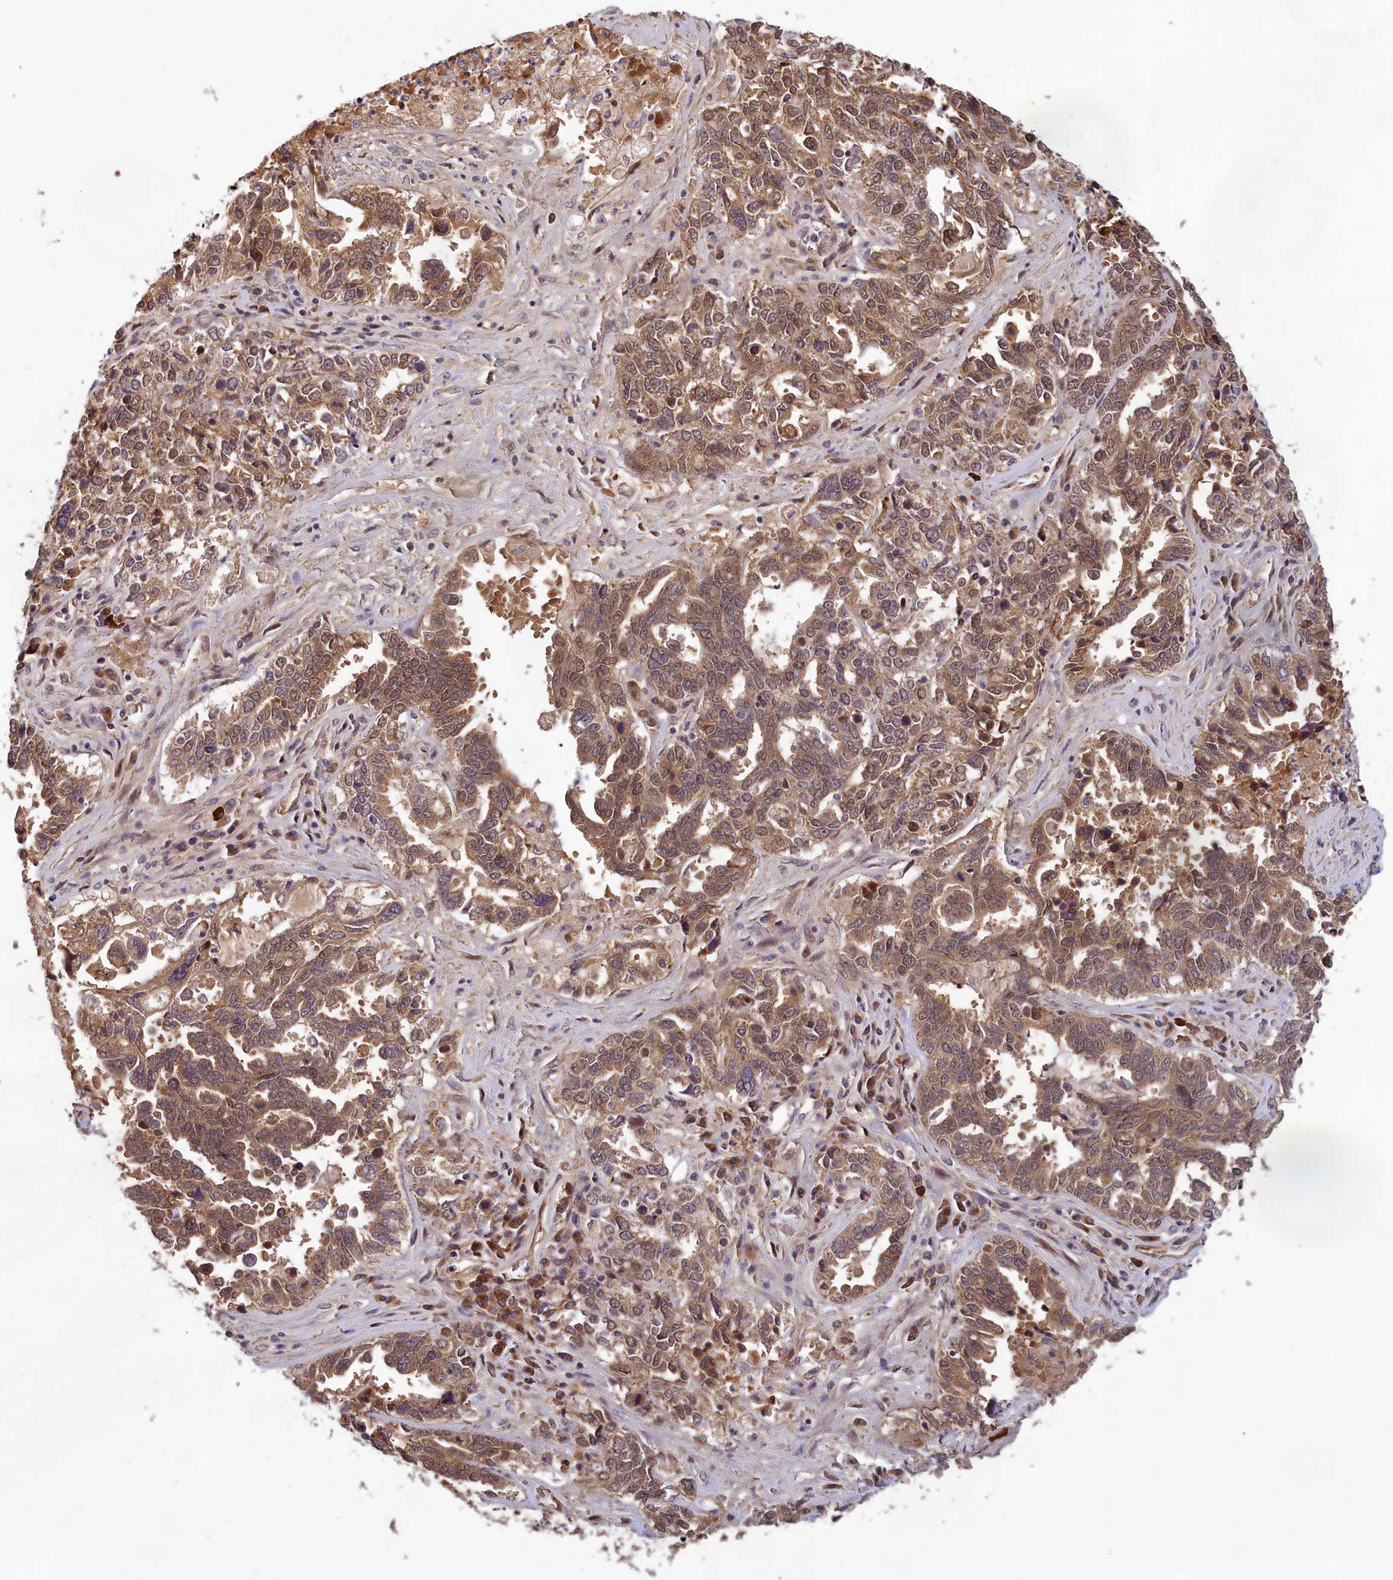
{"staining": {"intensity": "moderate", "quantity": ">75%", "location": "cytoplasmic/membranous,nuclear"}, "tissue": "ovarian cancer", "cell_type": "Tumor cells", "image_type": "cancer", "snomed": [{"axis": "morphology", "description": "Carcinoma, endometroid"}, {"axis": "topography", "description": "Ovary"}], "caption": "Approximately >75% of tumor cells in human ovarian cancer (endometroid carcinoma) reveal moderate cytoplasmic/membranous and nuclear protein staining as visualized by brown immunohistochemical staining.", "gene": "CCDC15", "patient": {"sex": "female", "age": 62}}